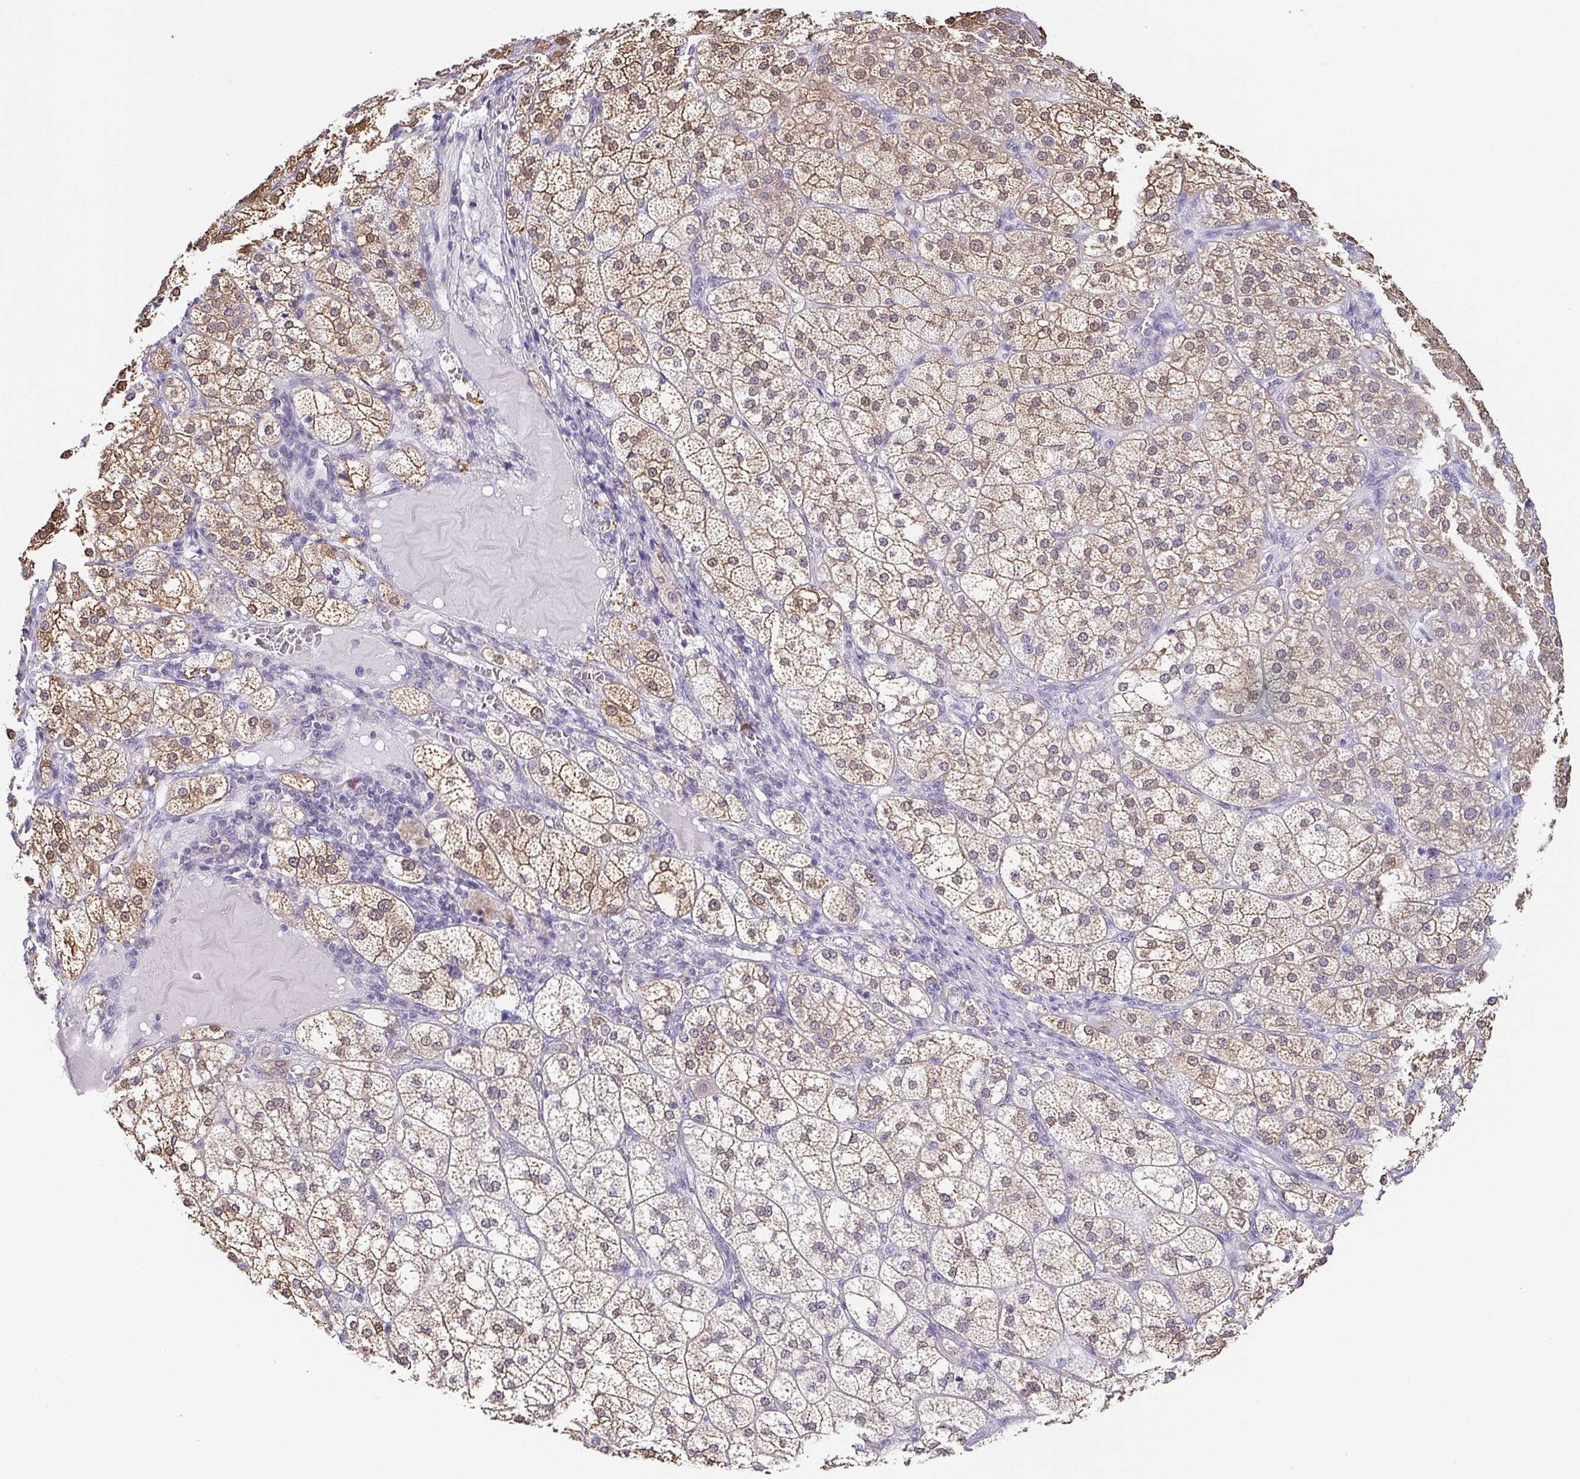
{"staining": {"intensity": "moderate", "quantity": "25%-75%", "location": "cytoplasmic/membranous,nuclear"}, "tissue": "adrenal gland", "cell_type": "Glandular cells", "image_type": "normal", "snomed": [{"axis": "morphology", "description": "Normal tissue, NOS"}, {"axis": "topography", "description": "Adrenal gland"}], "caption": "Brown immunohistochemical staining in benign adrenal gland demonstrates moderate cytoplasmic/membranous,nuclear positivity in approximately 25%-75% of glandular cells.", "gene": "FAM162B", "patient": {"sex": "female", "age": 60}}